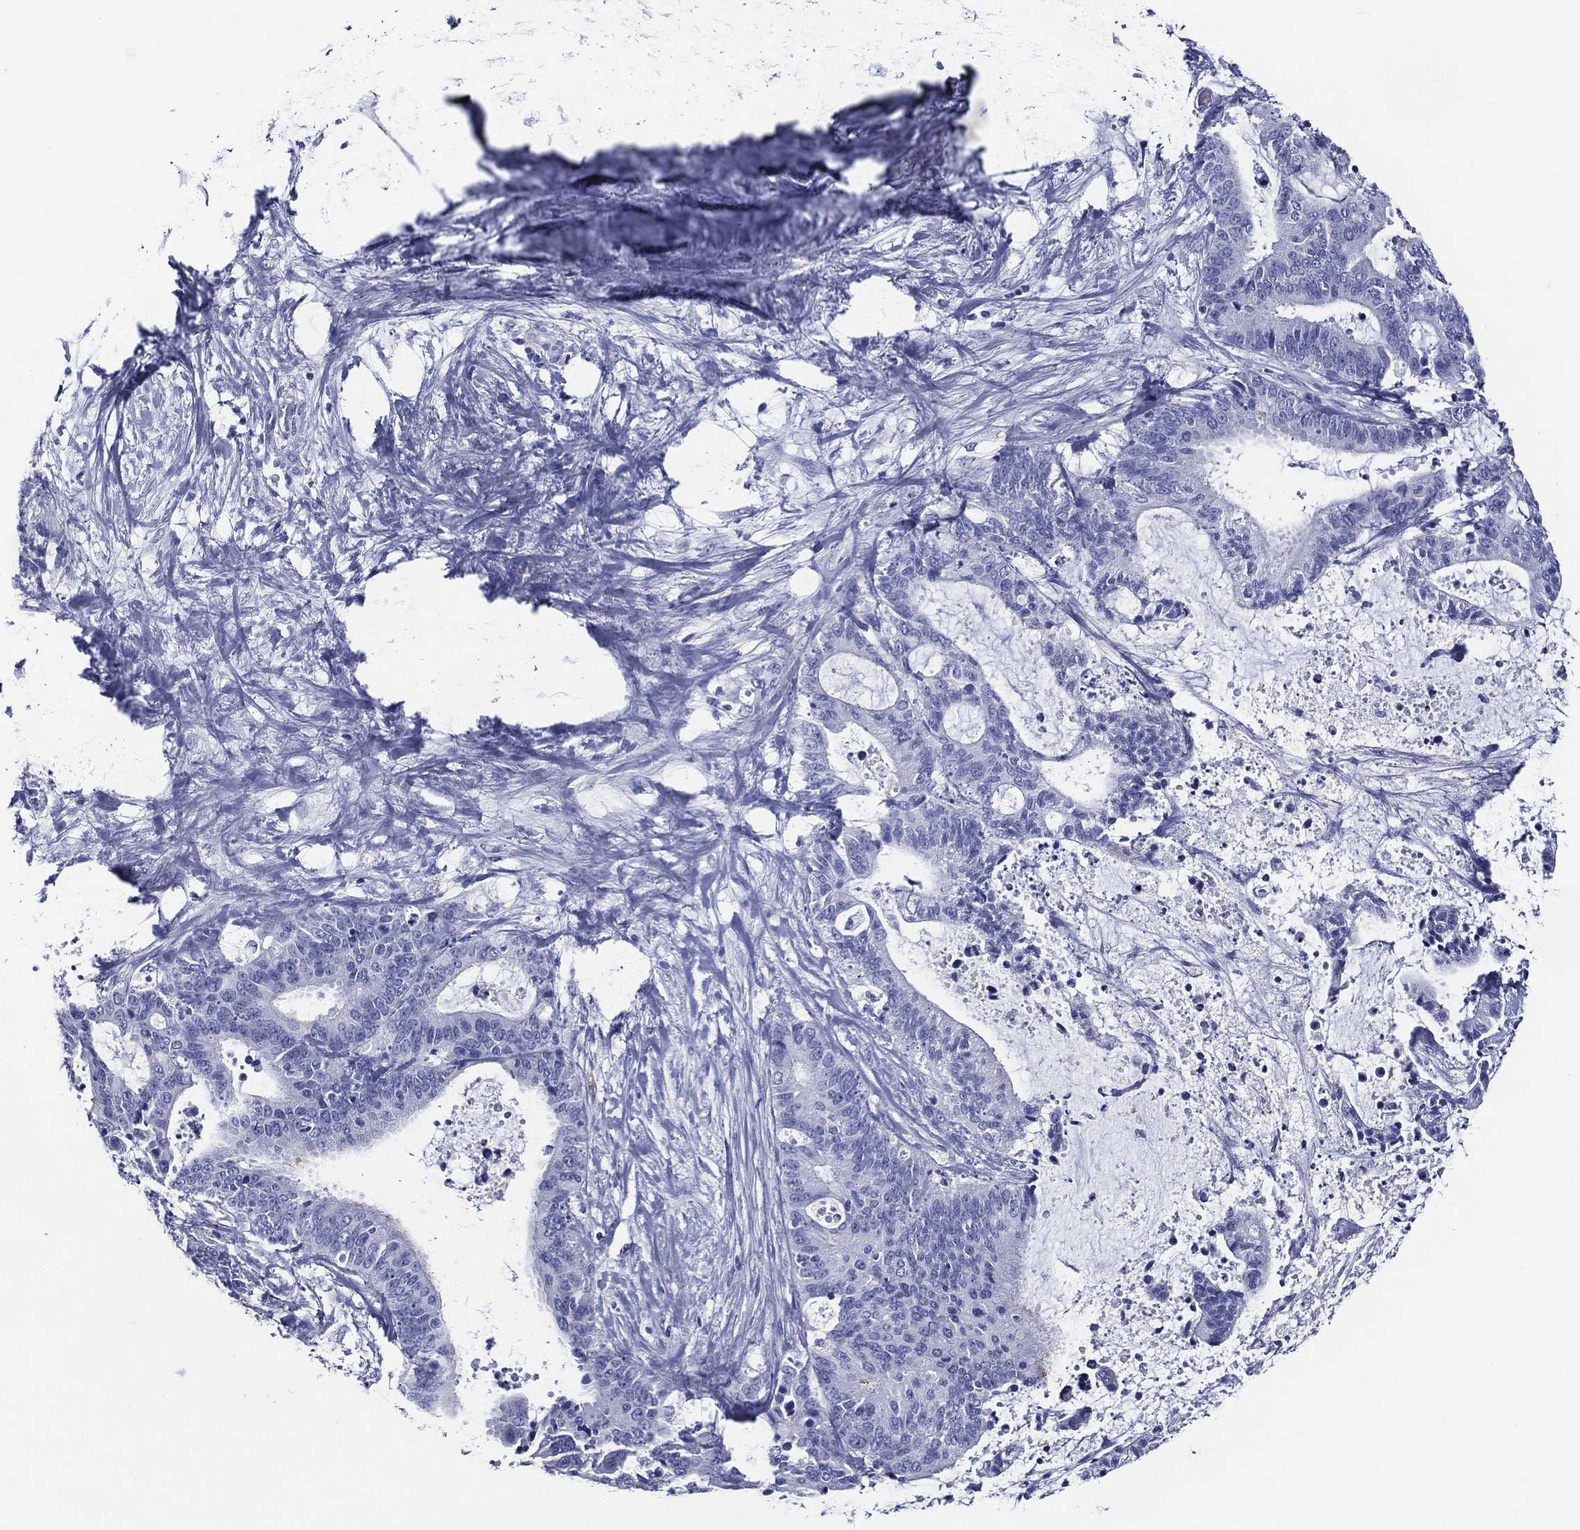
{"staining": {"intensity": "negative", "quantity": "none", "location": "none"}, "tissue": "liver cancer", "cell_type": "Tumor cells", "image_type": "cancer", "snomed": [{"axis": "morphology", "description": "Cholangiocarcinoma"}, {"axis": "topography", "description": "Liver"}], "caption": "A high-resolution image shows IHC staining of cholangiocarcinoma (liver), which exhibits no significant expression in tumor cells.", "gene": "ACE2", "patient": {"sex": "female", "age": 73}}